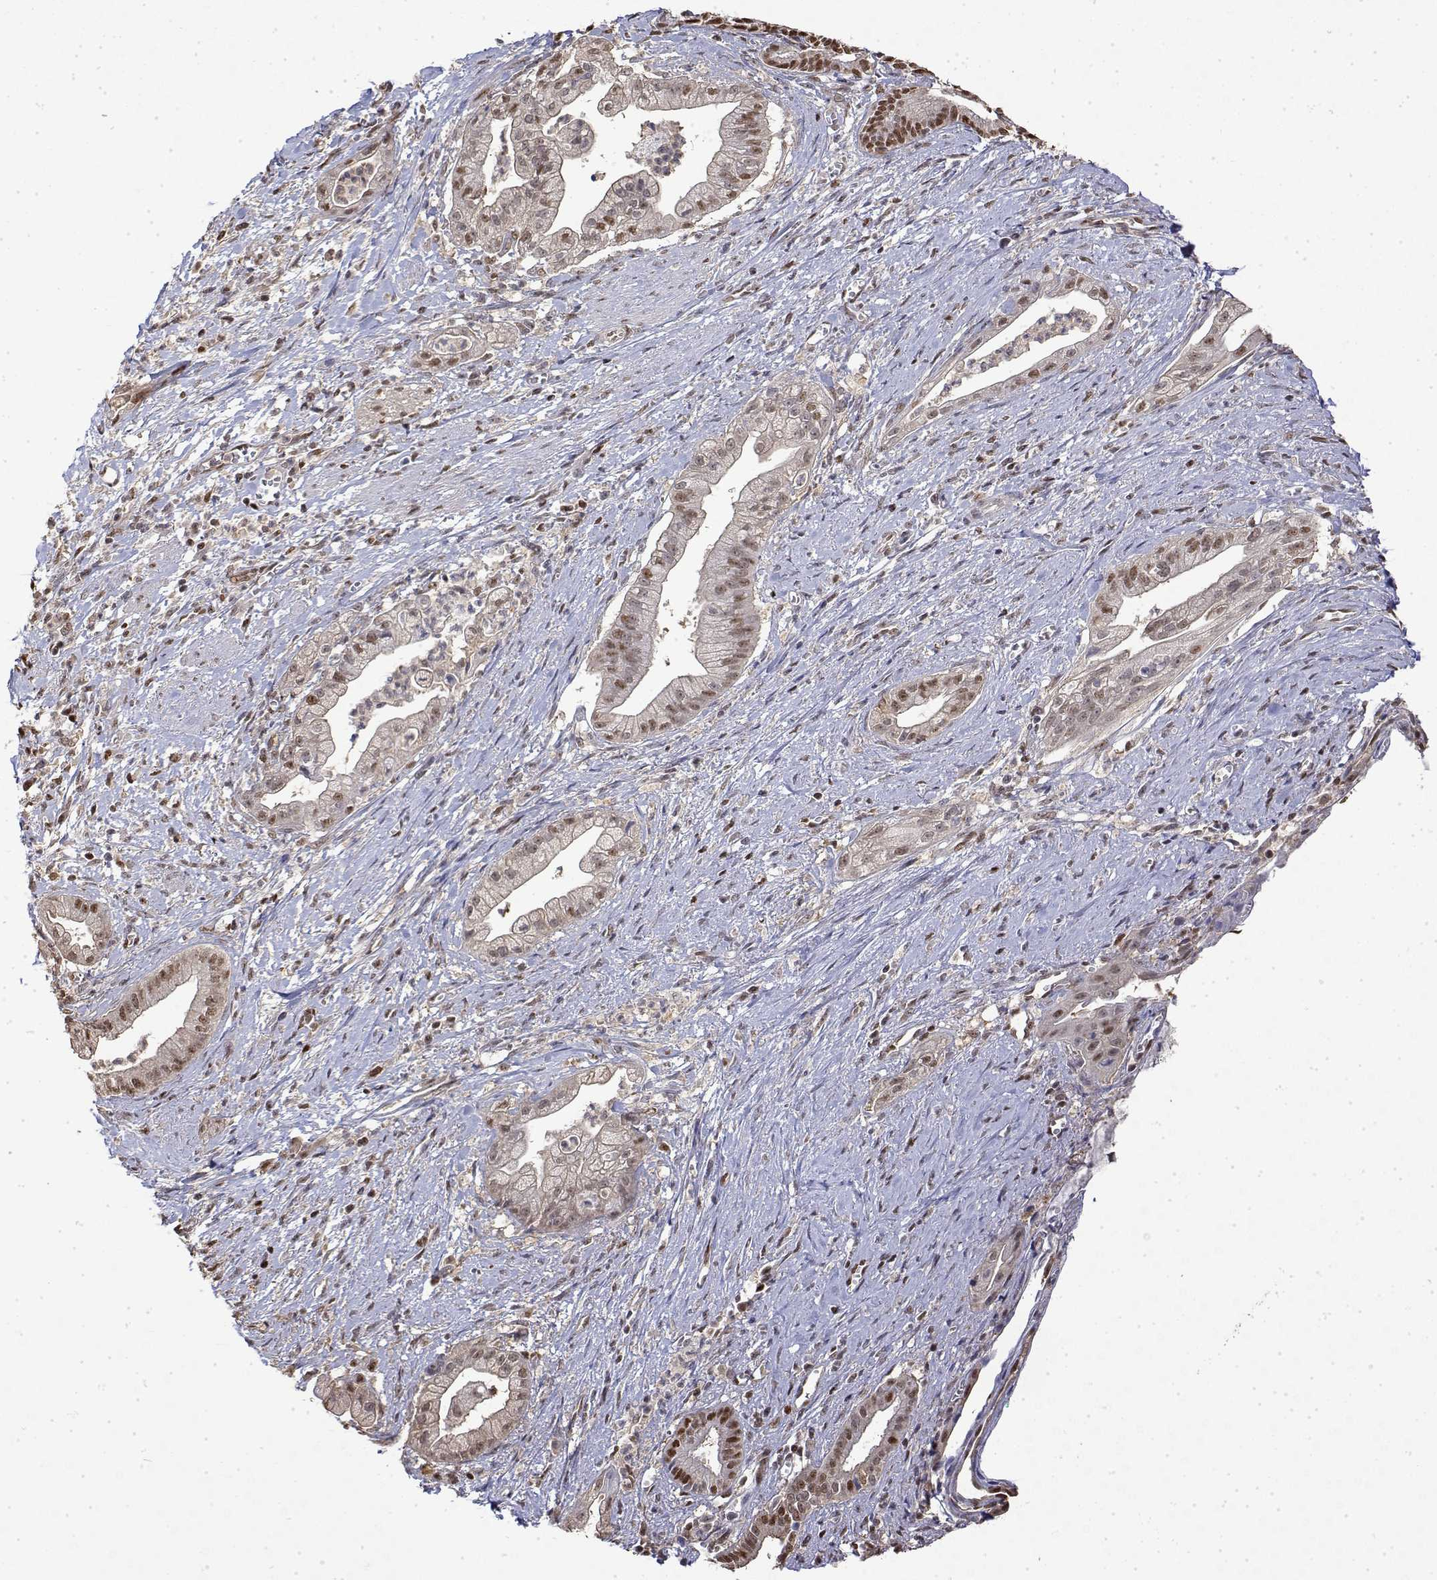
{"staining": {"intensity": "moderate", "quantity": "<25%", "location": "nuclear"}, "tissue": "pancreatic cancer", "cell_type": "Tumor cells", "image_type": "cancer", "snomed": [{"axis": "morphology", "description": "Normal tissue, NOS"}, {"axis": "morphology", "description": "Adenocarcinoma, NOS"}, {"axis": "topography", "description": "Lymph node"}, {"axis": "topography", "description": "Pancreas"}], "caption": "DAB immunohistochemical staining of pancreatic adenocarcinoma reveals moderate nuclear protein staining in about <25% of tumor cells.", "gene": "TPI1", "patient": {"sex": "female", "age": 58}}